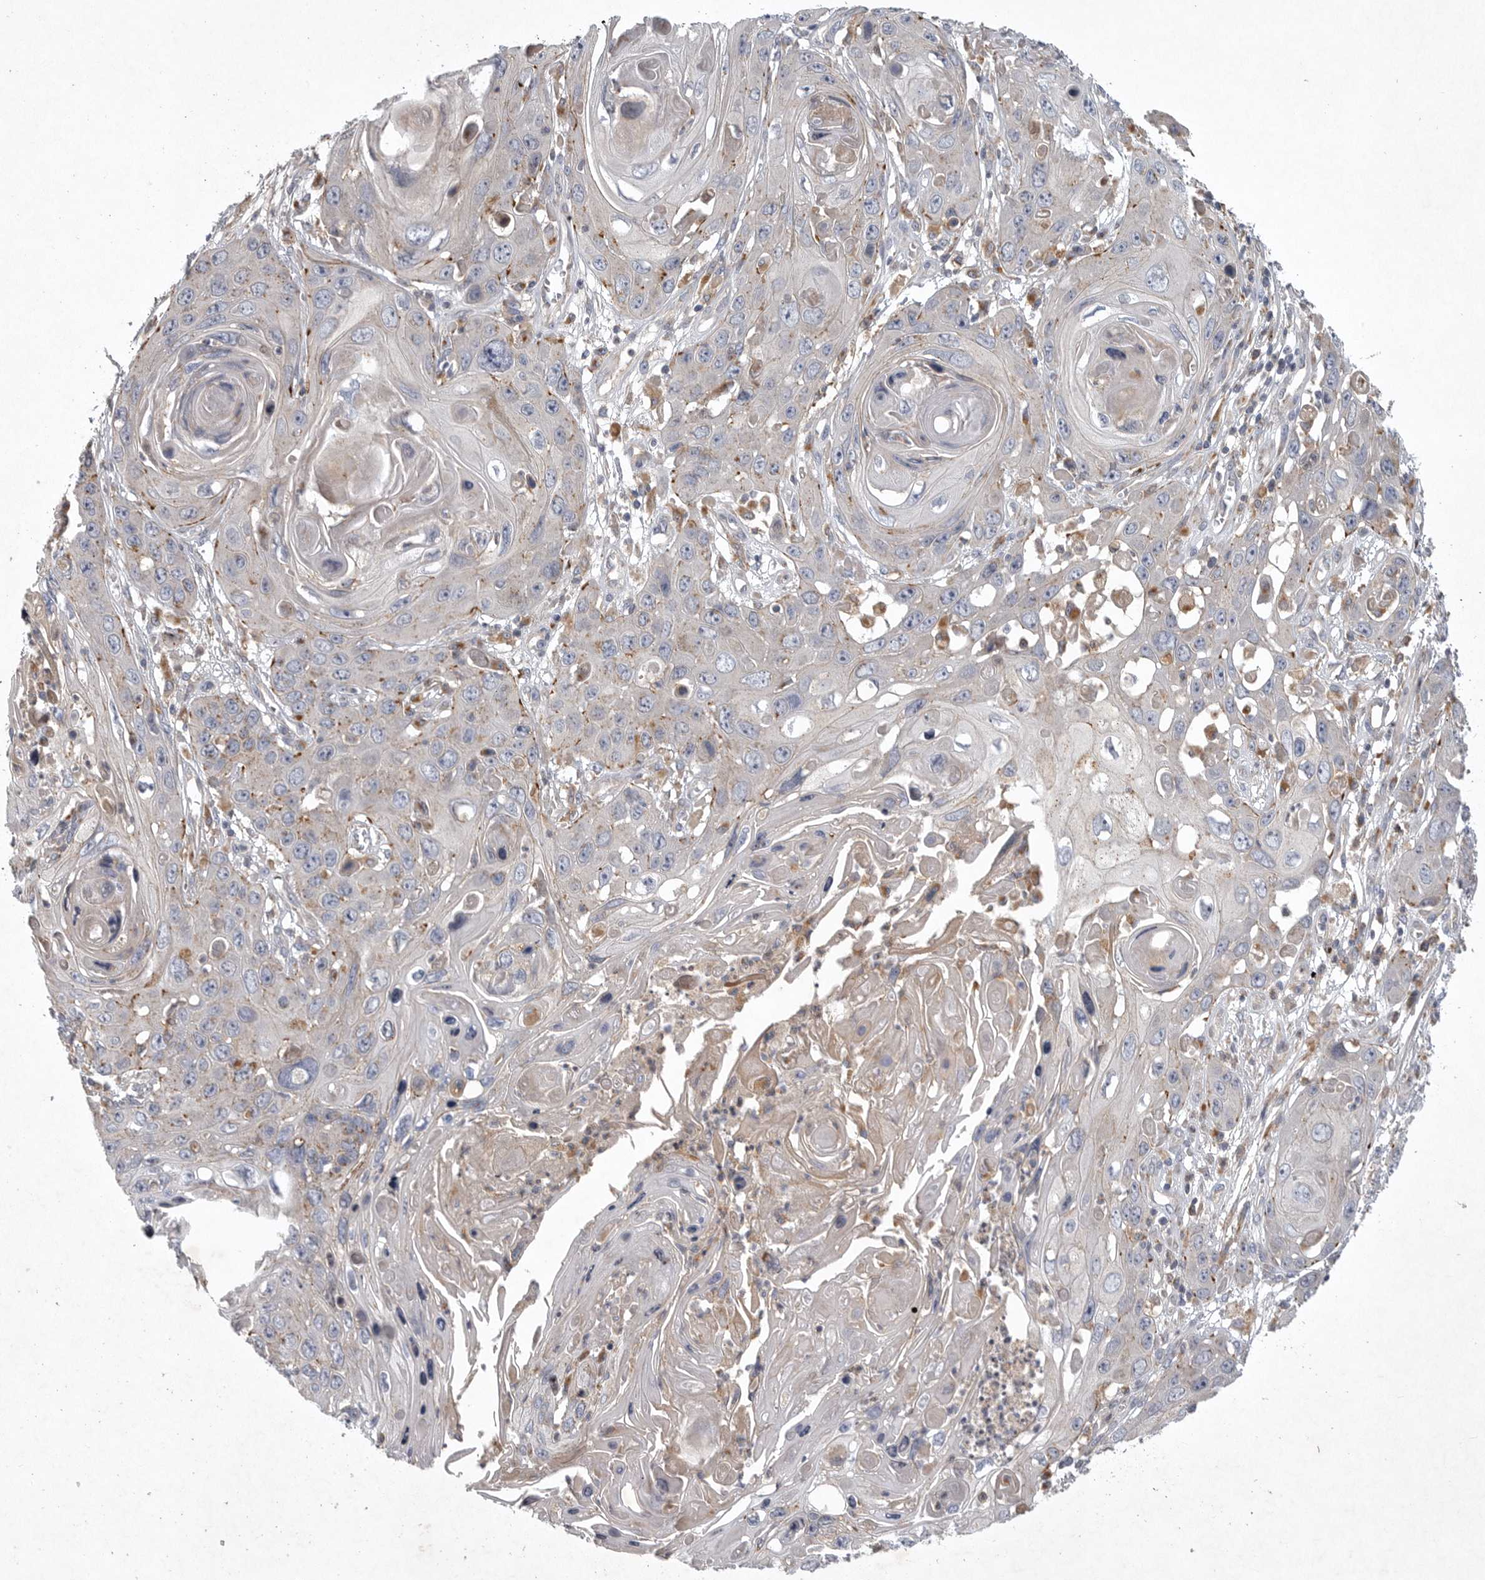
{"staining": {"intensity": "weak", "quantity": "<25%", "location": "cytoplasmic/membranous"}, "tissue": "skin cancer", "cell_type": "Tumor cells", "image_type": "cancer", "snomed": [{"axis": "morphology", "description": "Squamous cell carcinoma, NOS"}, {"axis": "topography", "description": "Skin"}], "caption": "Tumor cells are negative for brown protein staining in skin cancer.", "gene": "LAMTOR3", "patient": {"sex": "male", "age": 55}}